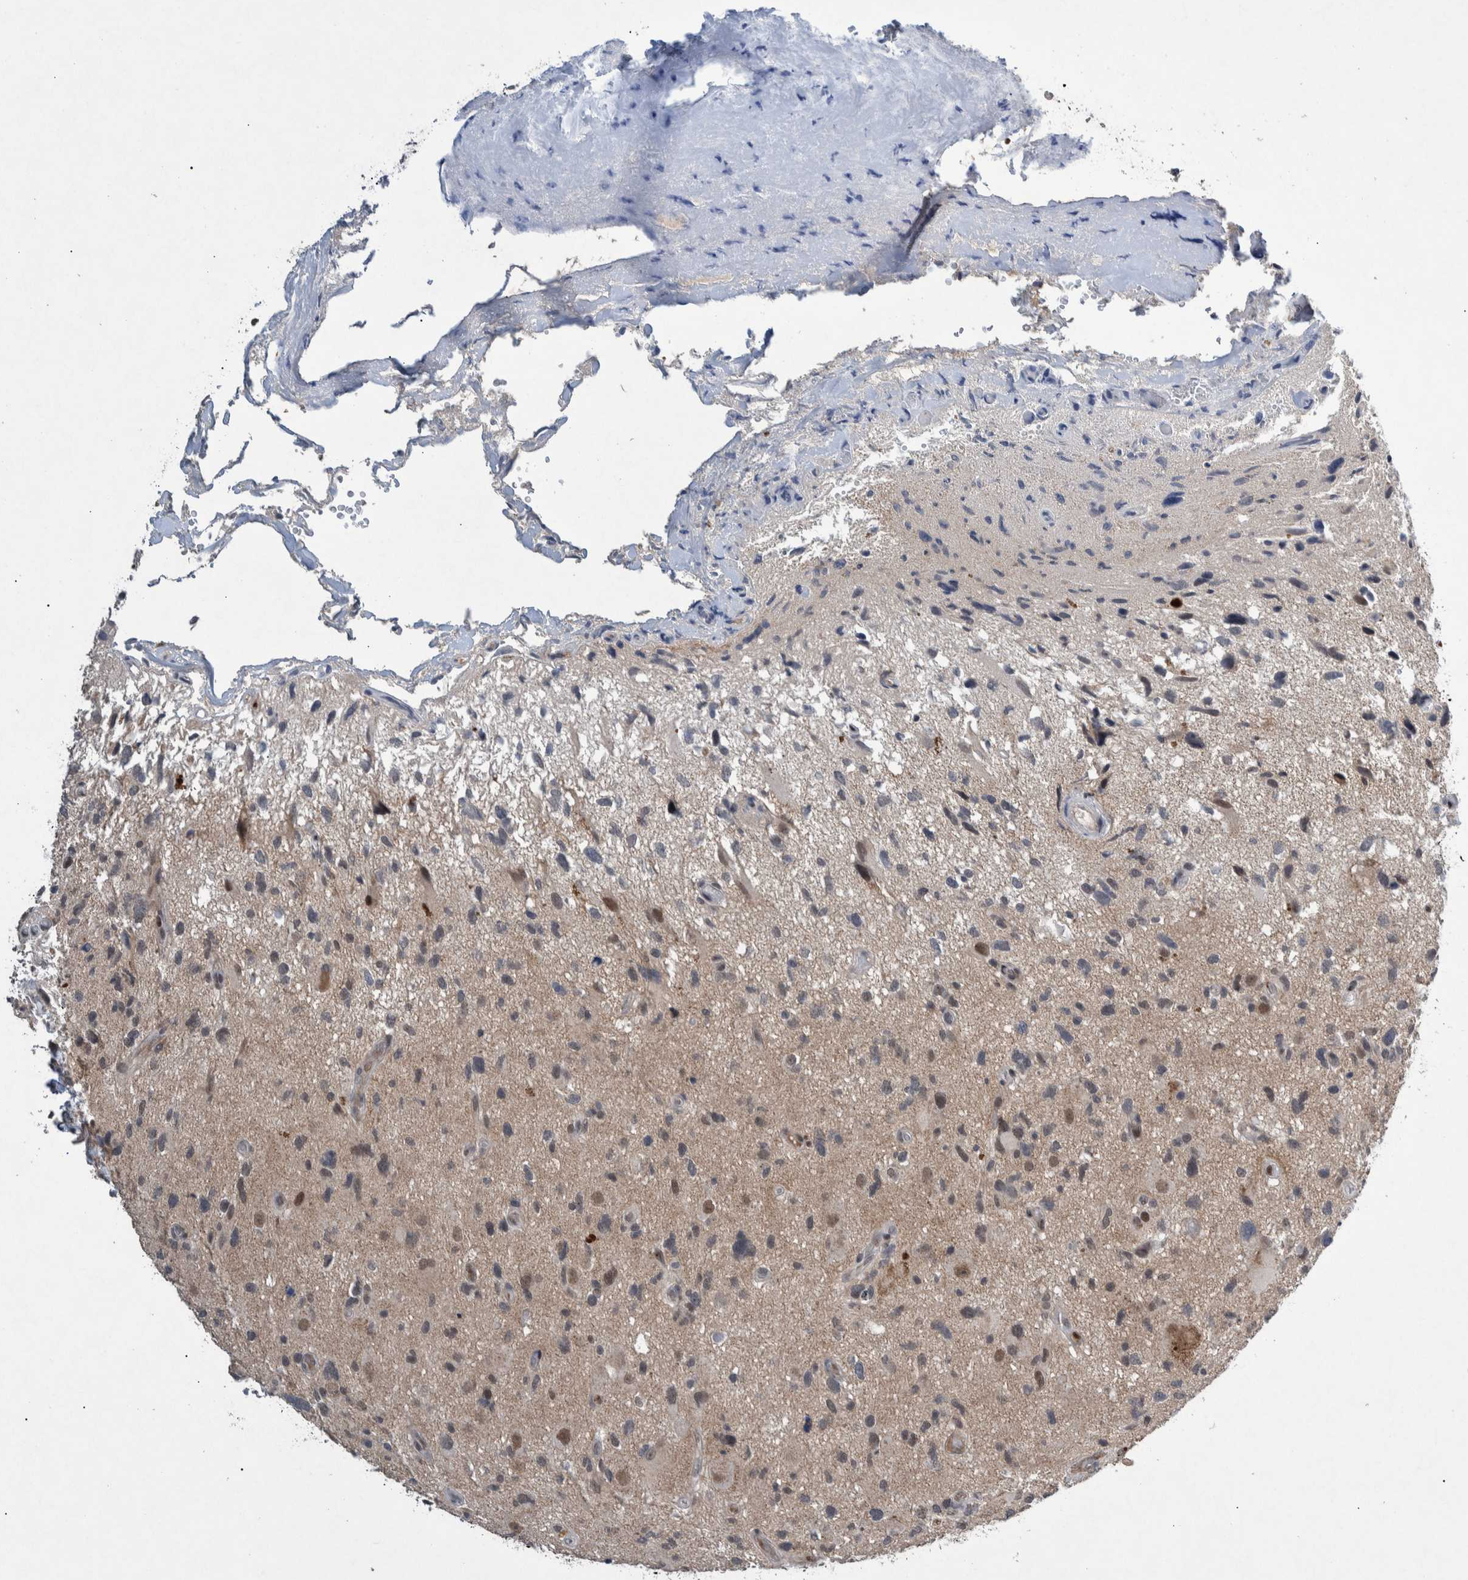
{"staining": {"intensity": "weak", "quantity": "<25%", "location": "nuclear"}, "tissue": "glioma", "cell_type": "Tumor cells", "image_type": "cancer", "snomed": [{"axis": "morphology", "description": "Glioma, malignant, High grade"}, {"axis": "topography", "description": "Brain"}], "caption": "The immunohistochemistry micrograph has no significant positivity in tumor cells of malignant glioma (high-grade) tissue. Brightfield microscopy of IHC stained with DAB (brown) and hematoxylin (blue), captured at high magnification.", "gene": "ESRP1", "patient": {"sex": "male", "age": 33}}